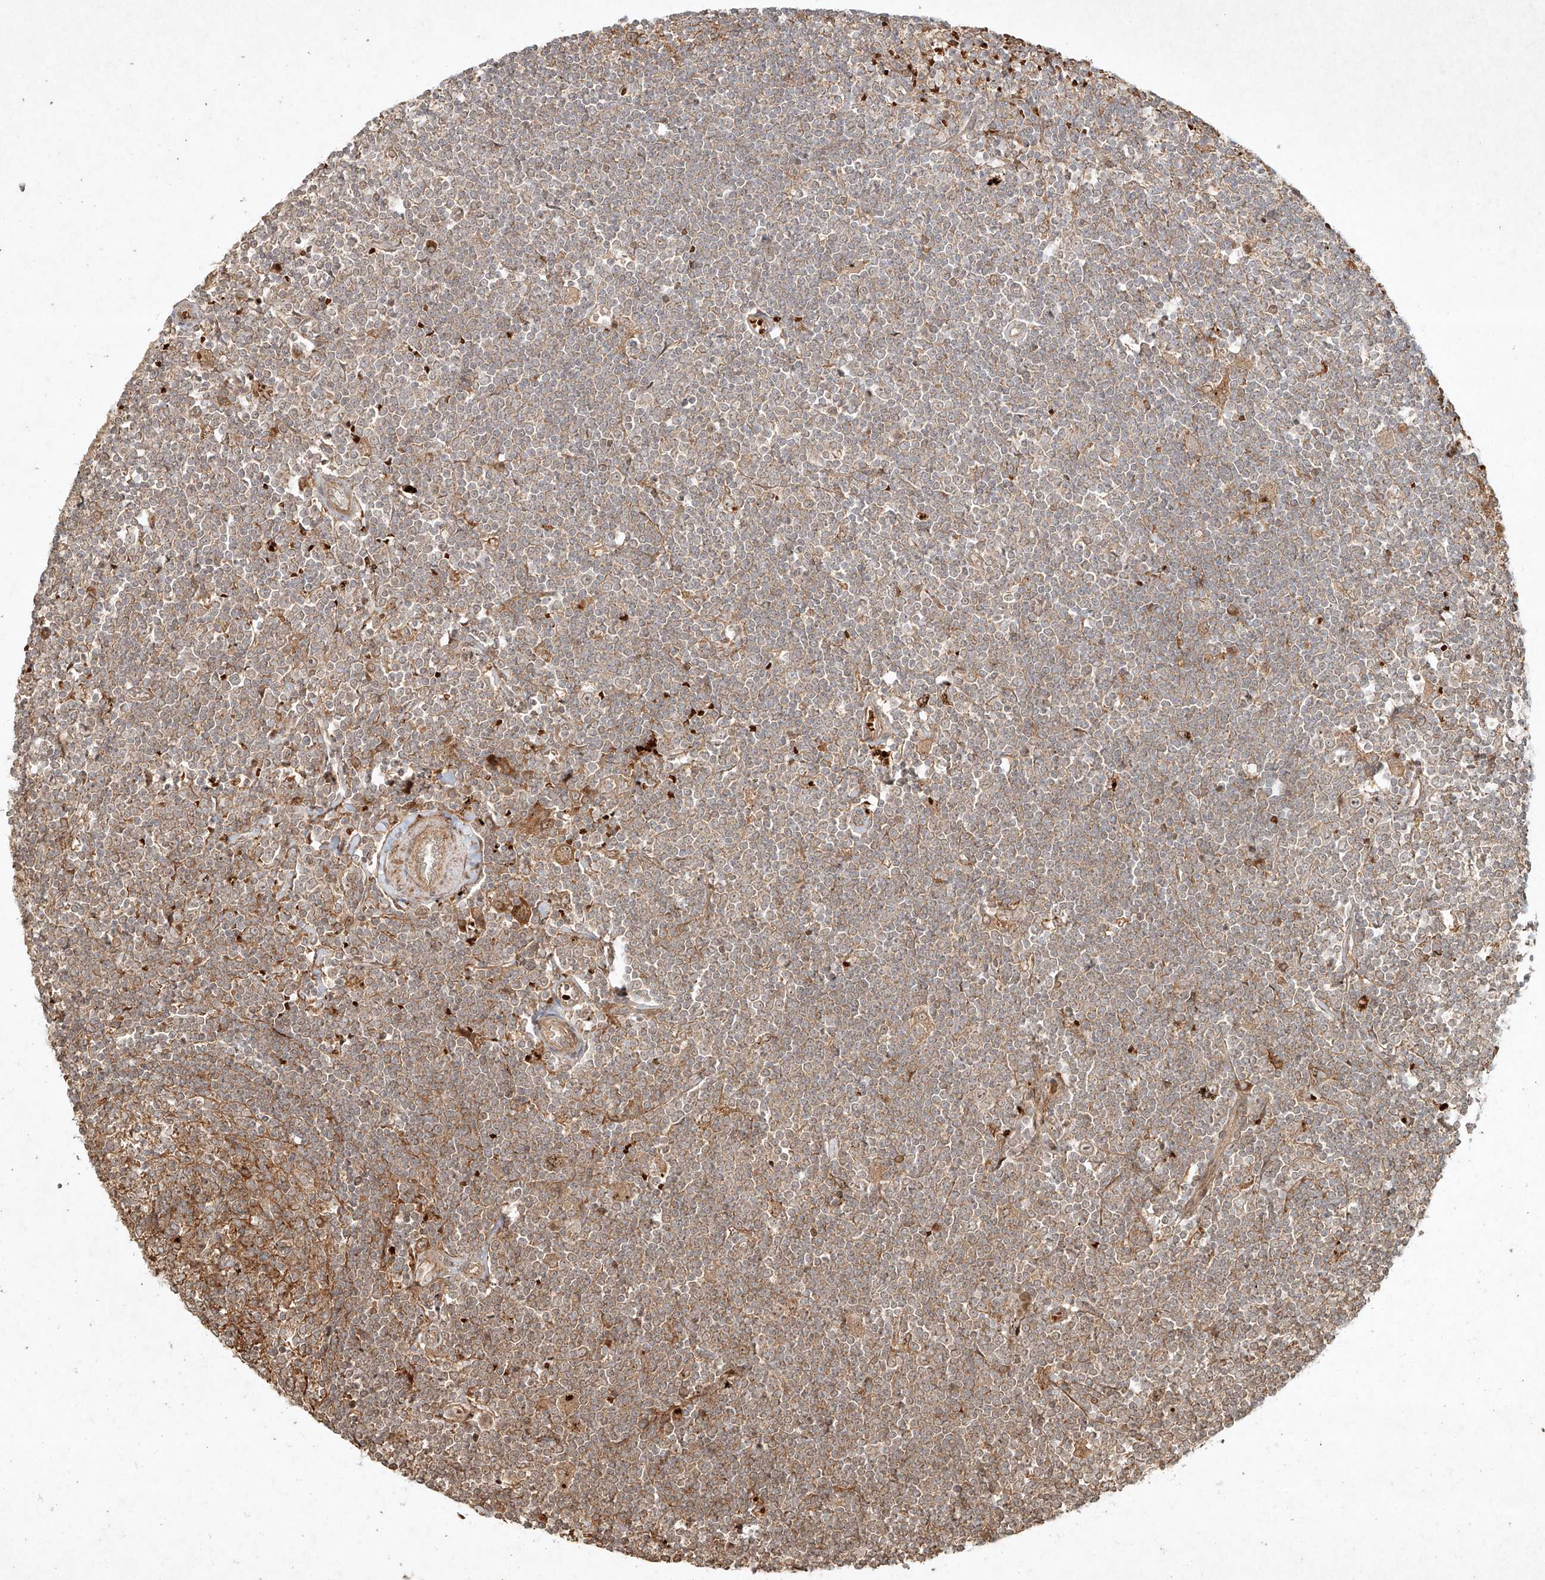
{"staining": {"intensity": "weak", "quantity": "25%-75%", "location": "cytoplasmic/membranous"}, "tissue": "lymphoma", "cell_type": "Tumor cells", "image_type": "cancer", "snomed": [{"axis": "morphology", "description": "Malignant lymphoma, non-Hodgkin's type, Low grade"}, {"axis": "topography", "description": "Spleen"}], "caption": "Immunohistochemical staining of human lymphoma reveals low levels of weak cytoplasmic/membranous protein expression in approximately 25%-75% of tumor cells. (brown staining indicates protein expression, while blue staining denotes nuclei).", "gene": "CYYR1", "patient": {"sex": "male", "age": 76}}